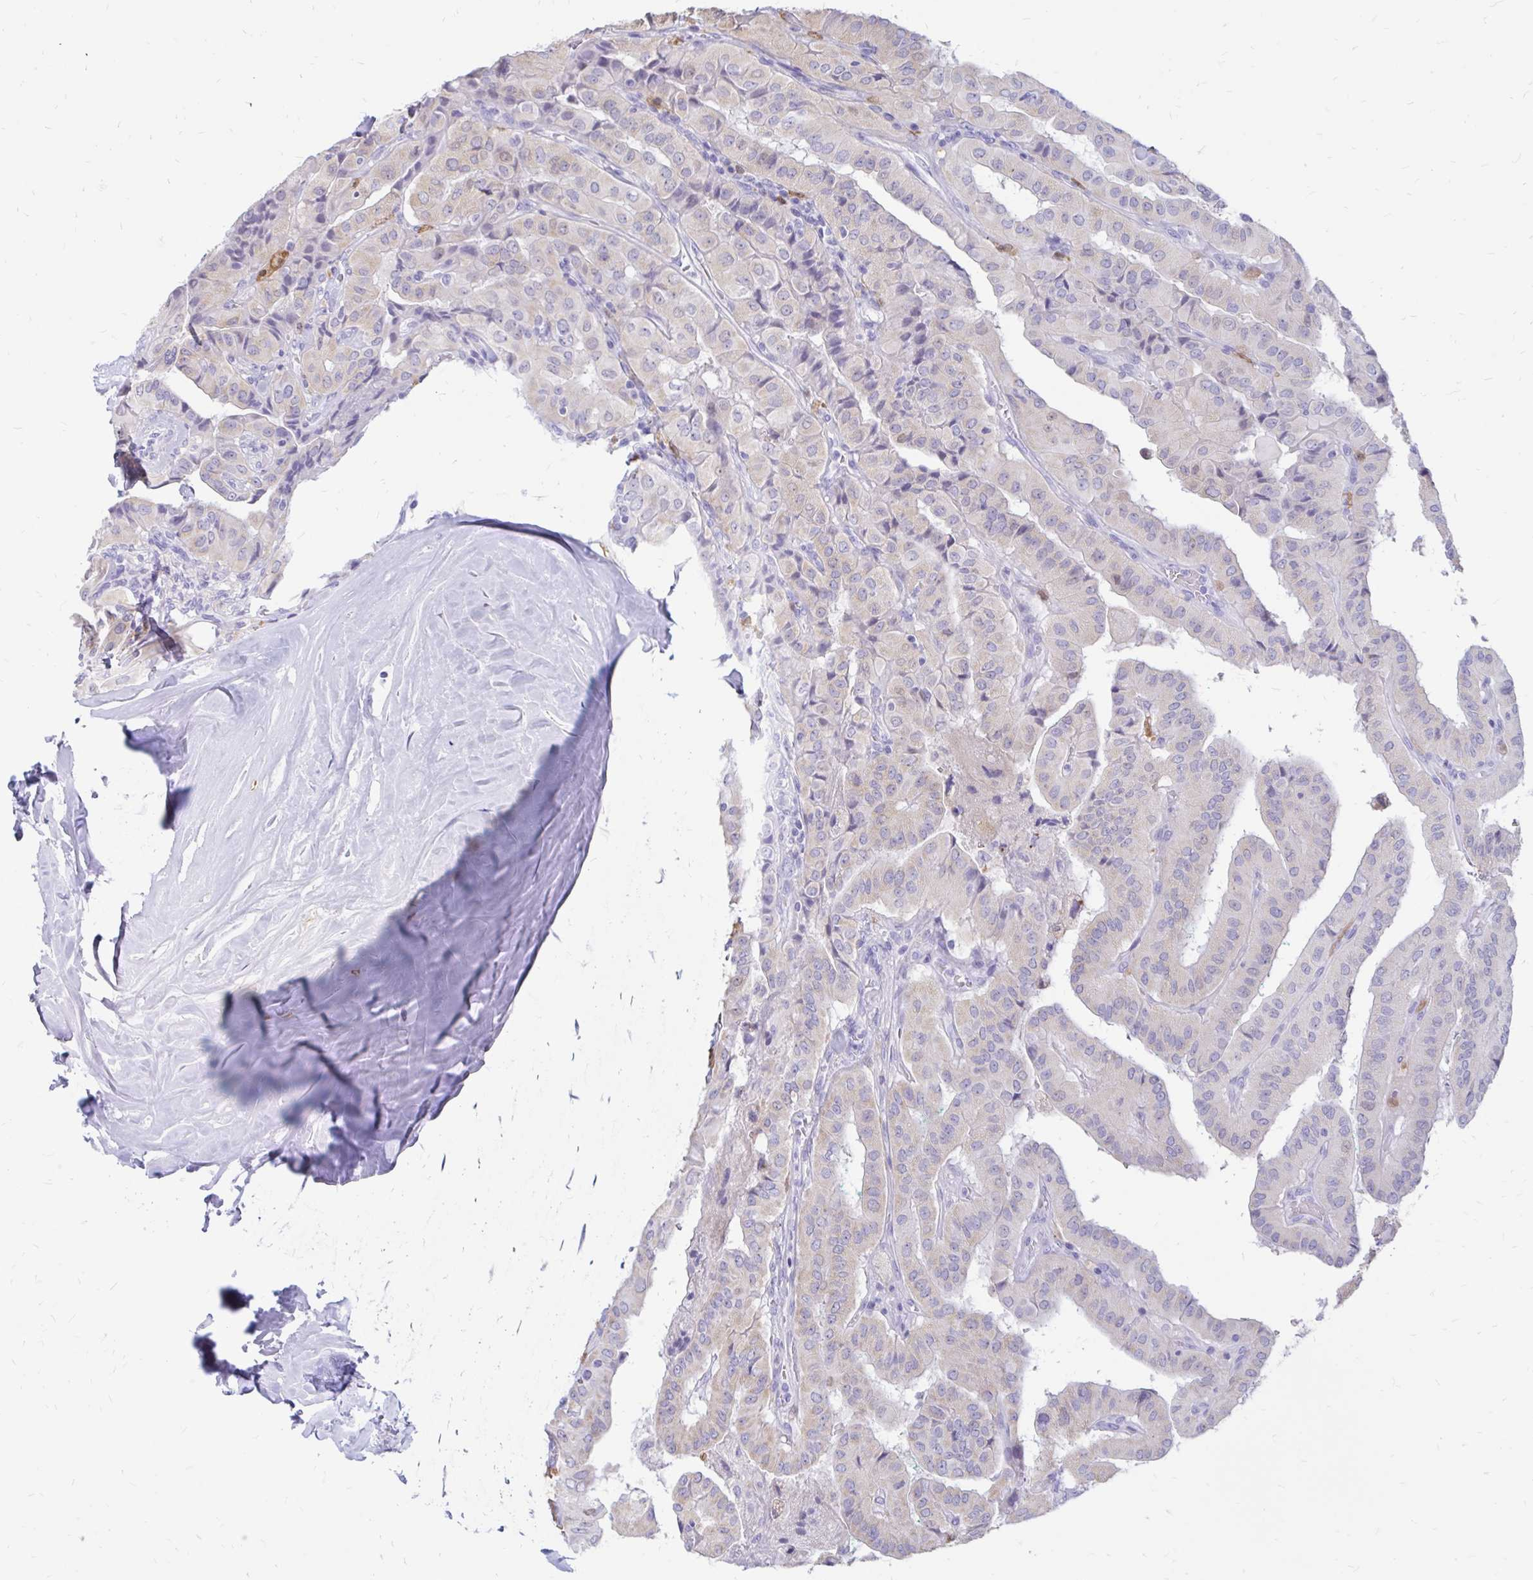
{"staining": {"intensity": "negative", "quantity": "none", "location": "none"}, "tissue": "thyroid cancer", "cell_type": "Tumor cells", "image_type": "cancer", "snomed": [{"axis": "morphology", "description": "Normal tissue, NOS"}, {"axis": "morphology", "description": "Papillary adenocarcinoma, NOS"}, {"axis": "topography", "description": "Thyroid gland"}], "caption": "IHC histopathology image of neoplastic tissue: thyroid papillary adenocarcinoma stained with DAB displays no significant protein expression in tumor cells.", "gene": "IGSF5", "patient": {"sex": "female", "age": 59}}